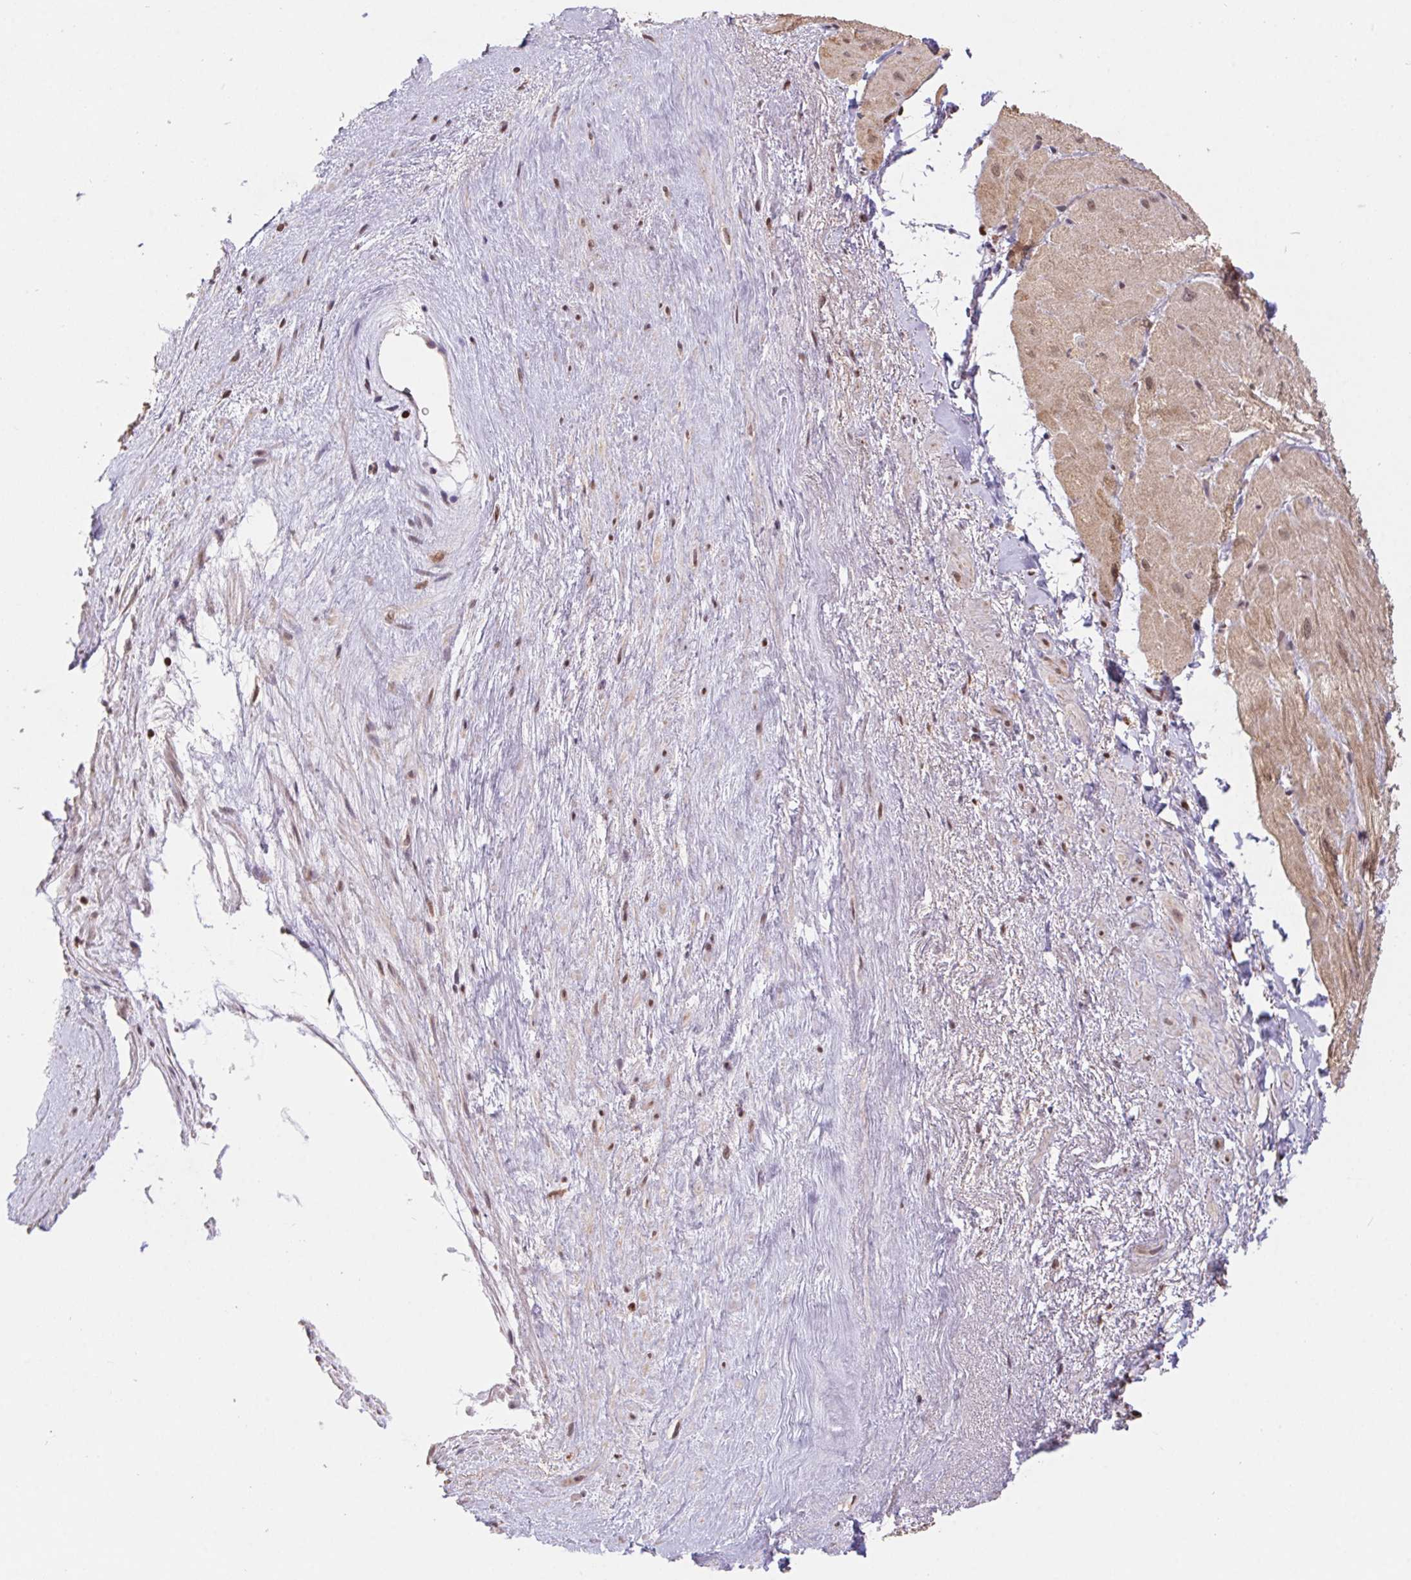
{"staining": {"intensity": "weak", "quantity": ">75%", "location": "cytoplasmic/membranous,nuclear"}, "tissue": "heart muscle", "cell_type": "Cardiomyocytes", "image_type": "normal", "snomed": [{"axis": "morphology", "description": "Normal tissue, NOS"}, {"axis": "topography", "description": "Heart"}], "caption": "A high-resolution histopathology image shows immunohistochemistry (IHC) staining of normal heart muscle, which shows weak cytoplasmic/membranous,nuclear positivity in about >75% of cardiomyocytes. The protein of interest is stained brown, and the nuclei are stained in blue (DAB (3,3'-diaminobenzidine) IHC with brightfield microscopy, high magnification).", "gene": "POLD3", "patient": {"sex": "male", "age": 62}}